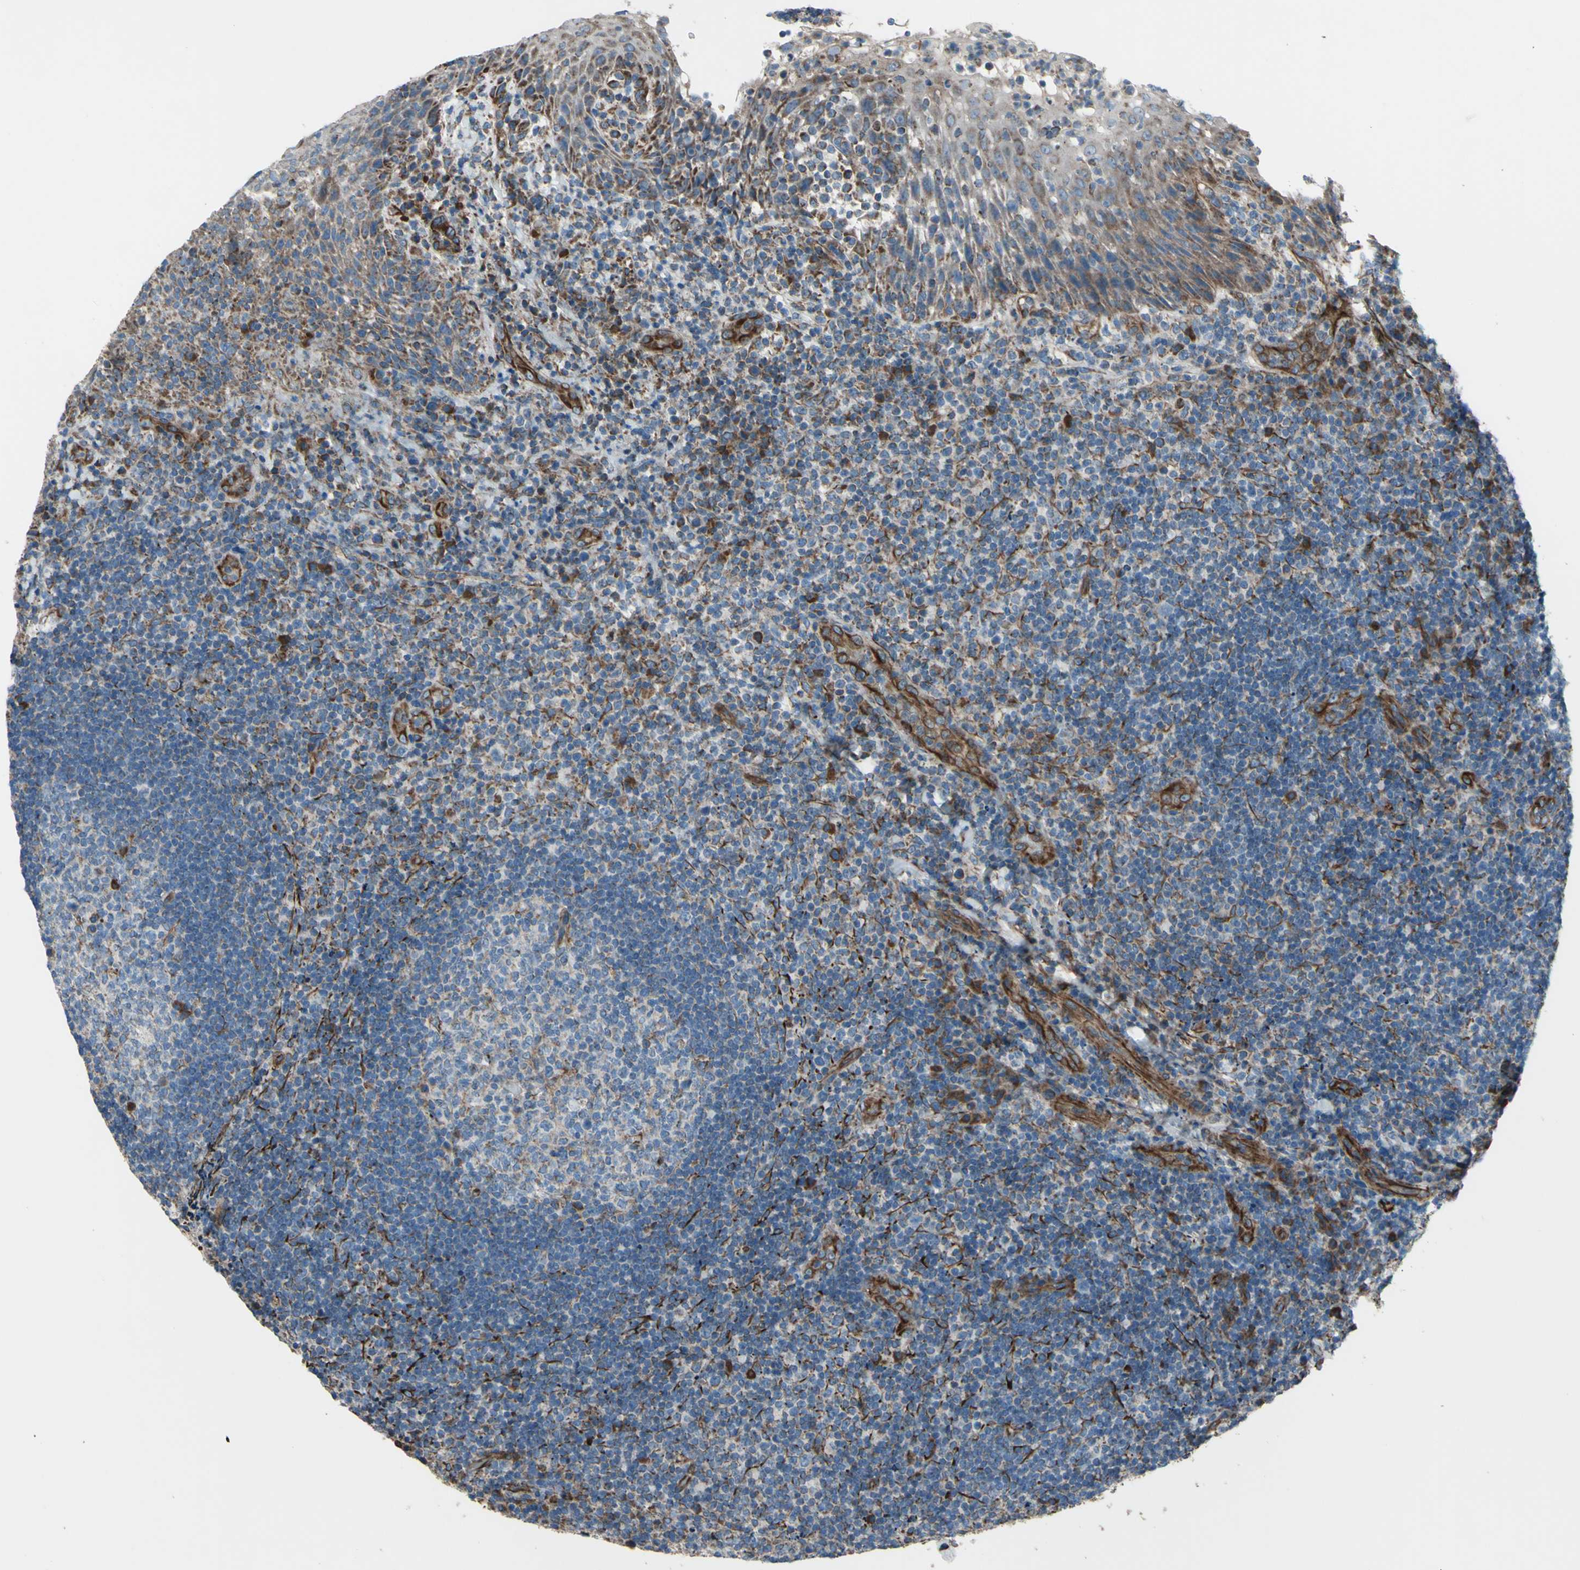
{"staining": {"intensity": "weak", "quantity": "25%-75%", "location": "cytoplasmic/membranous"}, "tissue": "lymphoma", "cell_type": "Tumor cells", "image_type": "cancer", "snomed": [{"axis": "morphology", "description": "Malignant lymphoma, non-Hodgkin's type, High grade"}, {"axis": "topography", "description": "Tonsil"}], "caption": "Protein staining displays weak cytoplasmic/membranous staining in approximately 25%-75% of tumor cells in malignant lymphoma, non-Hodgkin's type (high-grade).", "gene": "EMC7", "patient": {"sex": "female", "age": 36}}